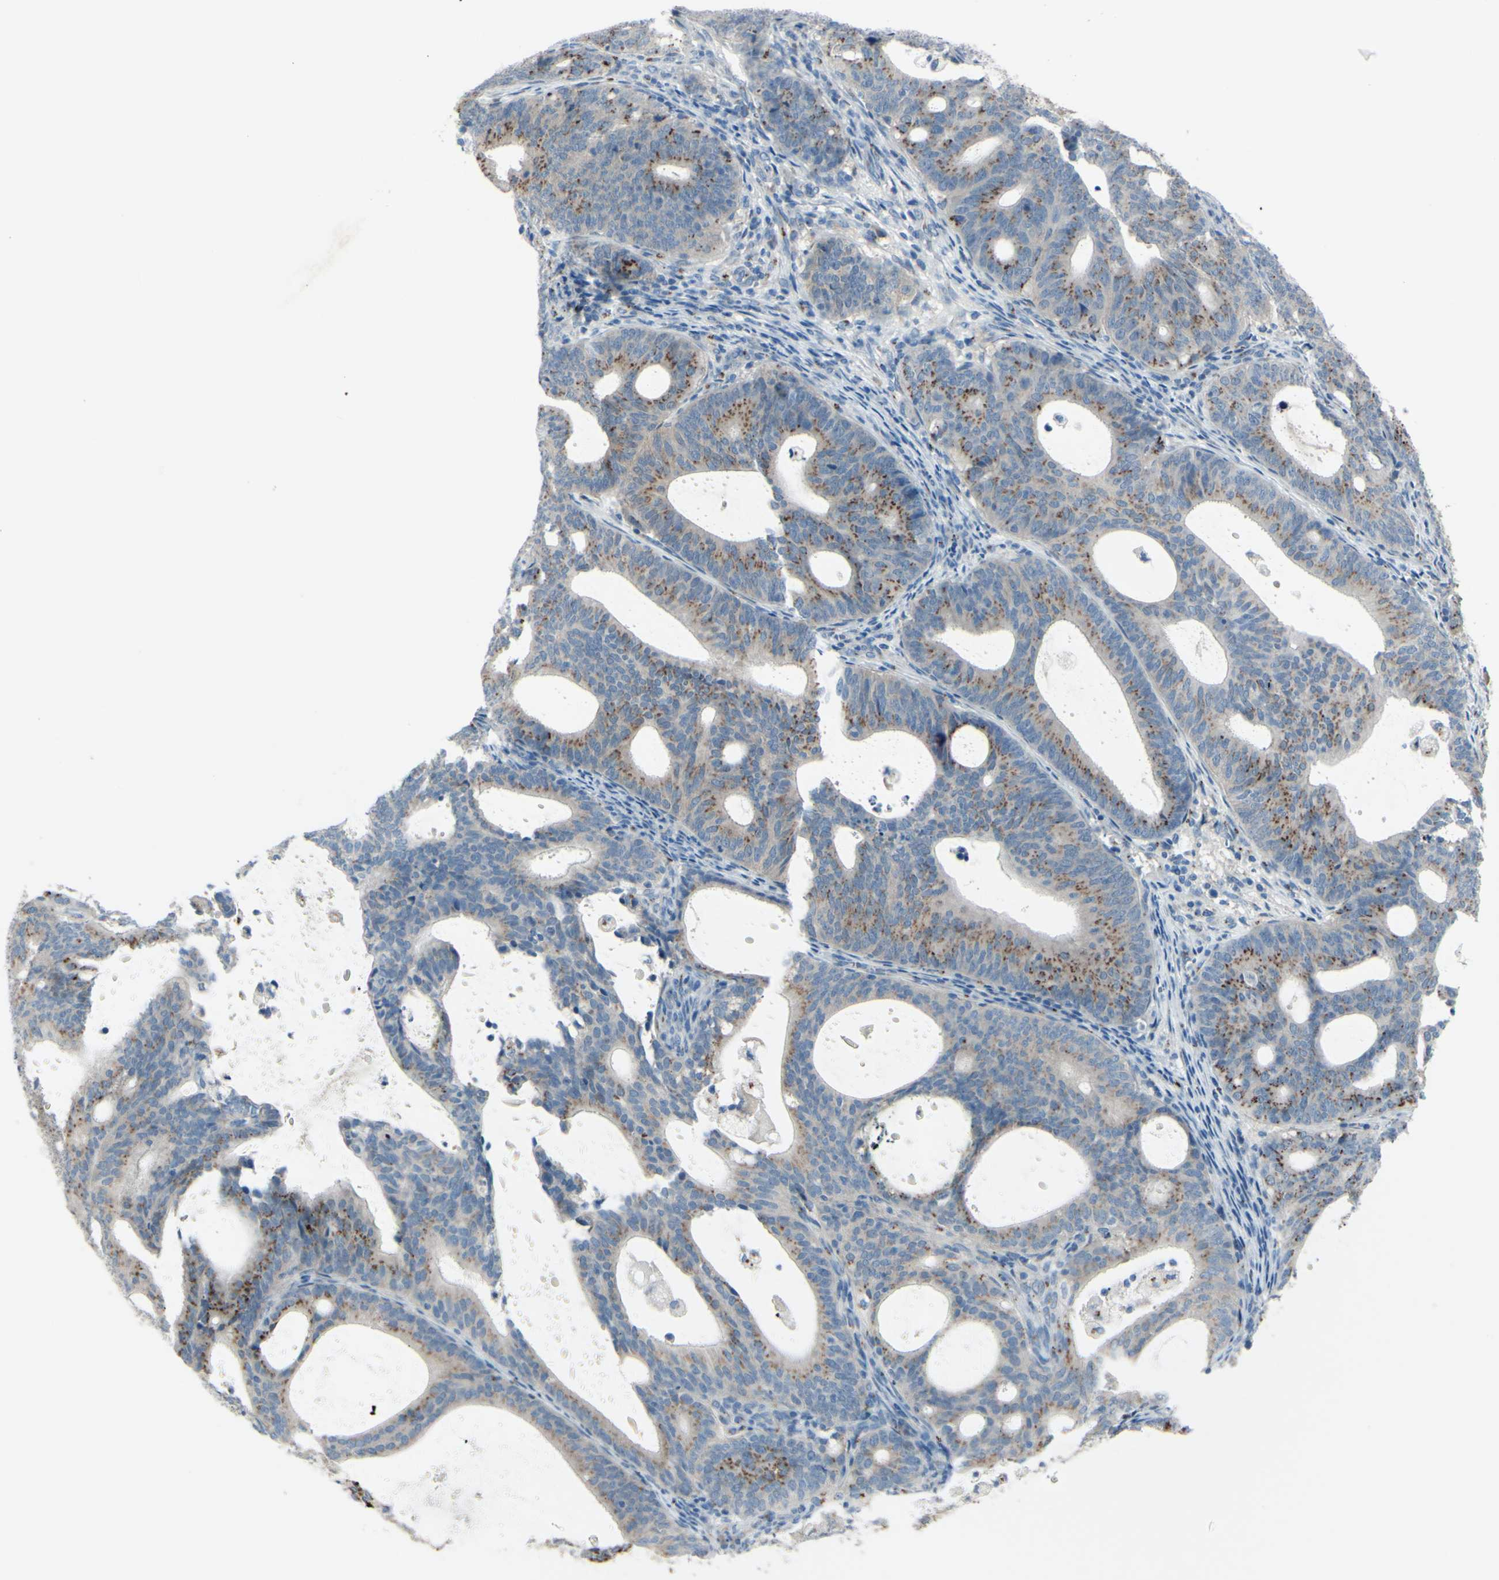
{"staining": {"intensity": "moderate", "quantity": "25%-75%", "location": "cytoplasmic/membranous"}, "tissue": "endometrial cancer", "cell_type": "Tumor cells", "image_type": "cancer", "snomed": [{"axis": "morphology", "description": "Adenocarcinoma, NOS"}, {"axis": "topography", "description": "Uterus"}], "caption": "A brown stain labels moderate cytoplasmic/membranous positivity of a protein in endometrial adenocarcinoma tumor cells.", "gene": "B4GALT1", "patient": {"sex": "female", "age": 83}}